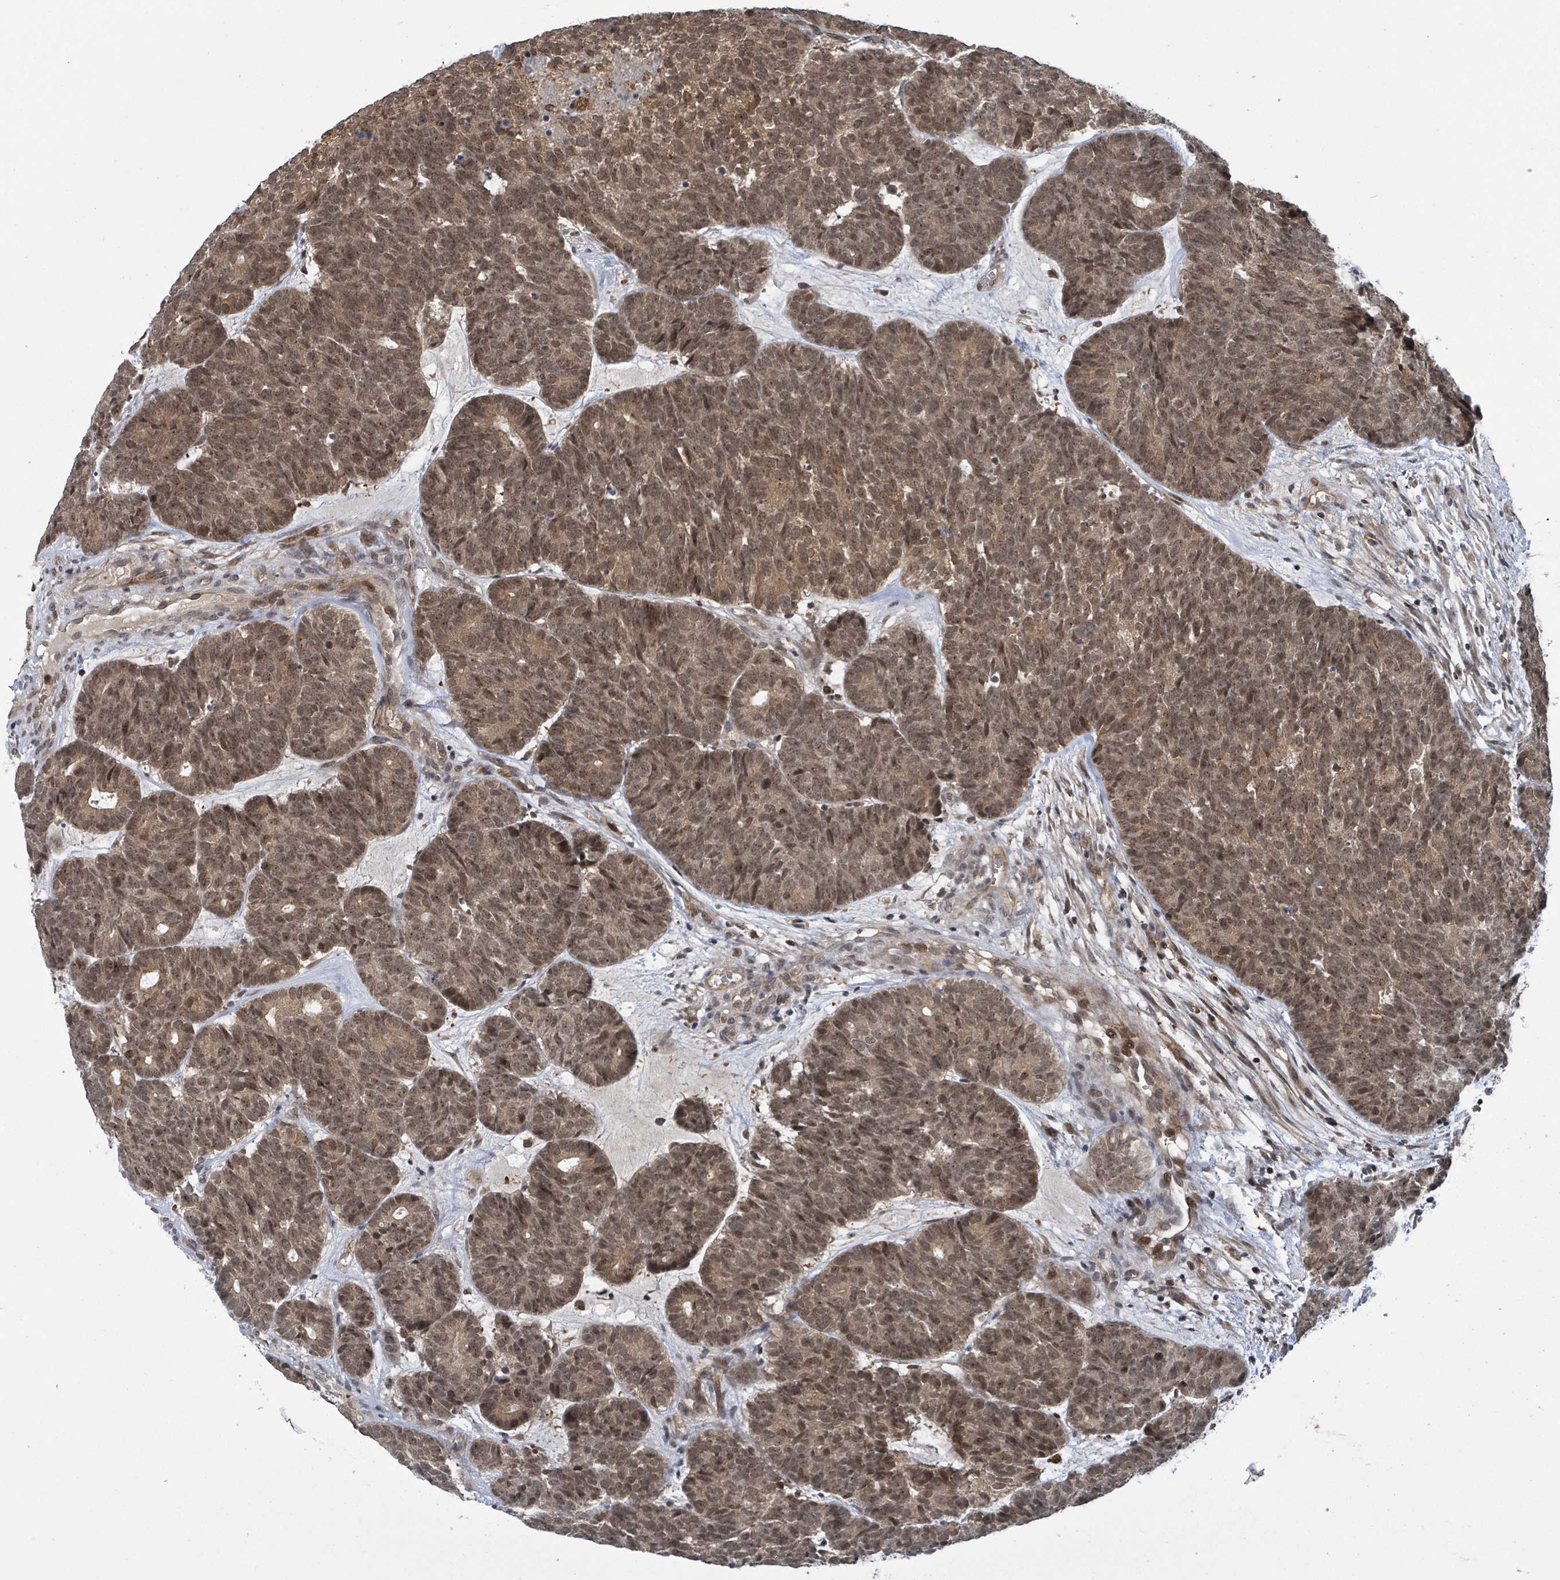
{"staining": {"intensity": "moderate", "quantity": ">75%", "location": "cytoplasmic/membranous,nuclear"}, "tissue": "head and neck cancer", "cell_type": "Tumor cells", "image_type": "cancer", "snomed": [{"axis": "morphology", "description": "Adenocarcinoma, NOS"}, {"axis": "topography", "description": "Head-Neck"}], "caption": "Immunohistochemical staining of human head and neck adenocarcinoma exhibits moderate cytoplasmic/membranous and nuclear protein expression in approximately >75% of tumor cells. Nuclei are stained in blue.", "gene": "FBXO6", "patient": {"sex": "female", "age": 81}}